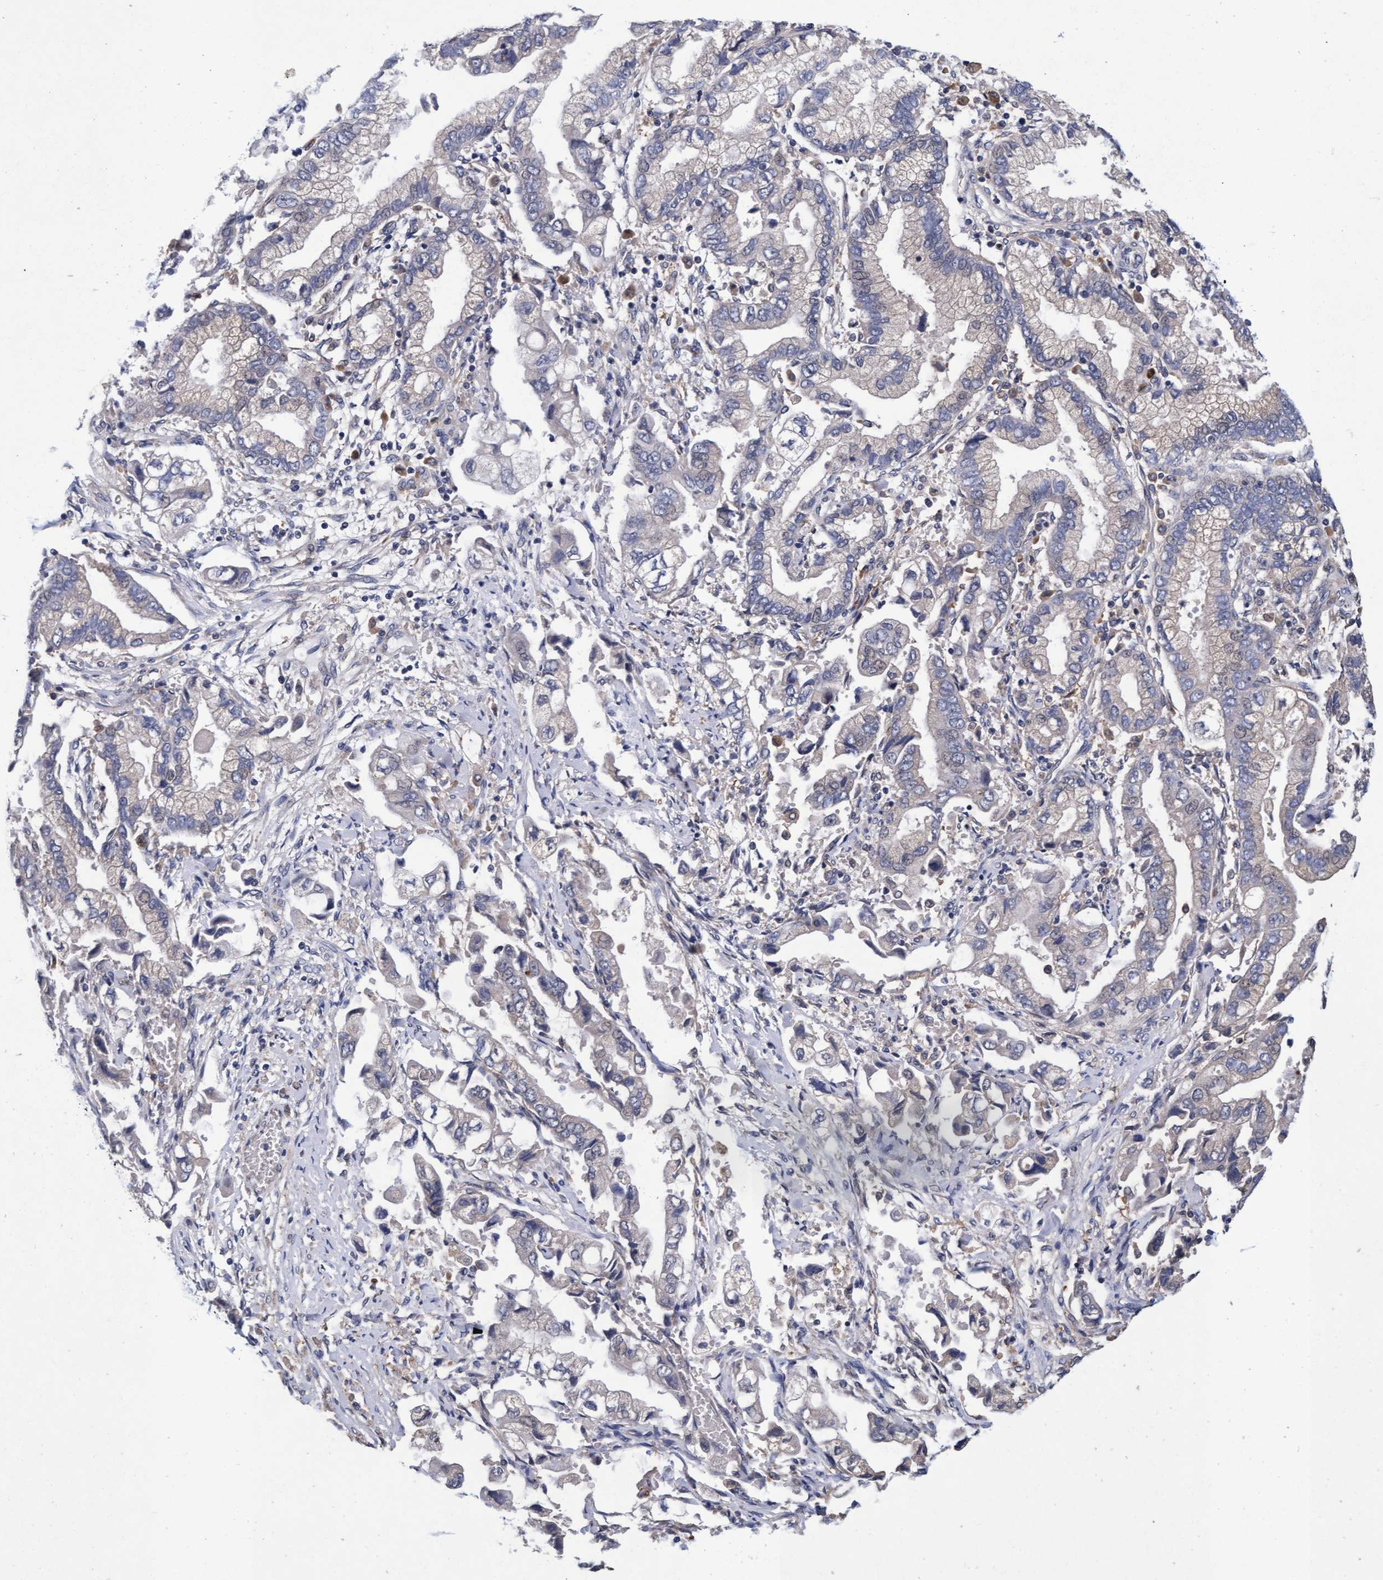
{"staining": {"intensity": "negative", "quantity": "none", "location": "none"}, "tissue": "stomach cancer", "cell_type": "Tumor cells", "image_type": "cancer", "snomed": [{"axis": "morphology", "description": "Normal tissue, NOS"}, {"axis": "morphology", "description": "Adenocarcinoma, NOS"}, {"axis": "topography", "description": "Stomach"}], "caption": "This is an immunohistochemistry photomicrograph of human stomach cancer. There is no expression in tumor cells.", "gene": "CPQ", "patient": {"sex": "male", "age": 62}}